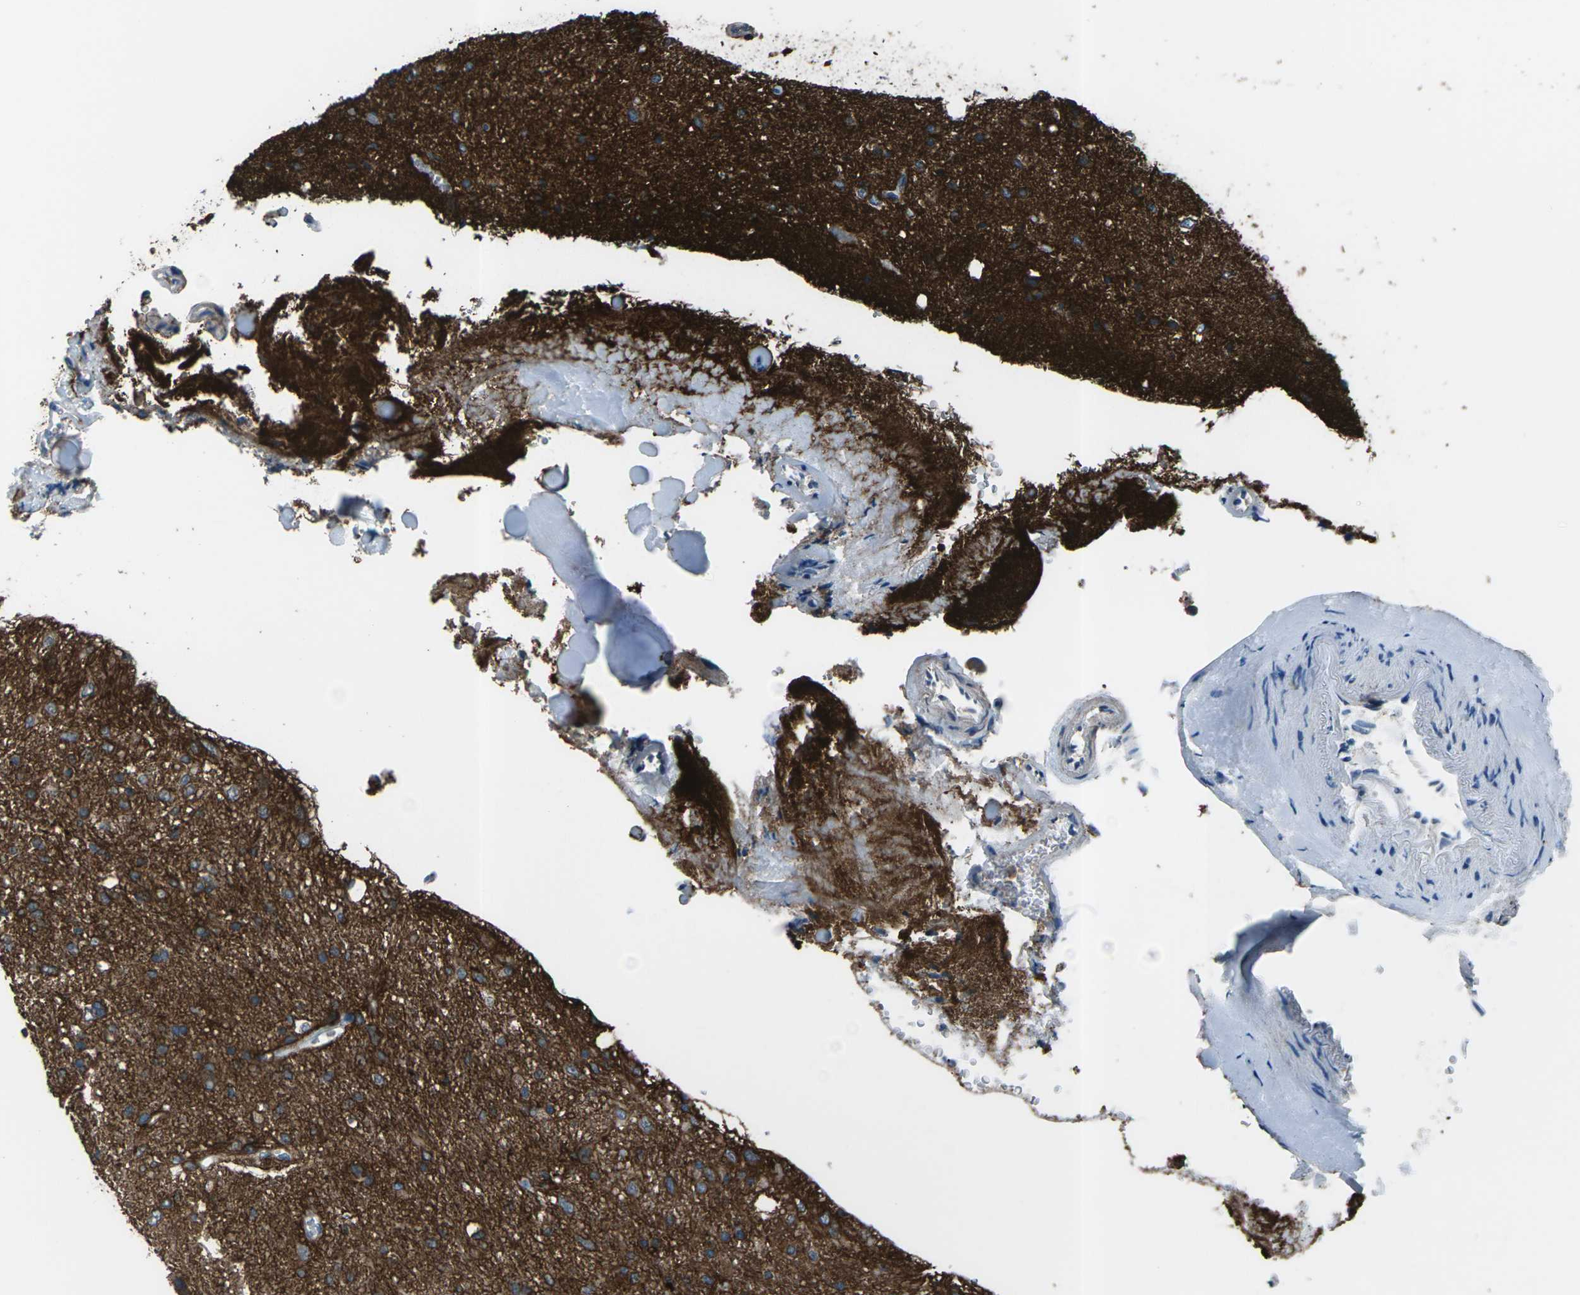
{"staining": {"intensity": "strong", "quantity": "25%-75%", "location": "cytoplasmic/membranous"}, "tissue": "glioma", "cell_type": "Tumor cells", "image_type": "cancer", "snomed": [{"axis": "morphology", "description": "Glioma, malignant, Low grade"}, {"axis": "topography", "description": "Brain"}], "caption": "Human glioma stained with a protein marker shows strong staining in tumor cells.", "gene": "CMTM4", "patient": {"sex": "male", "age": 77}}